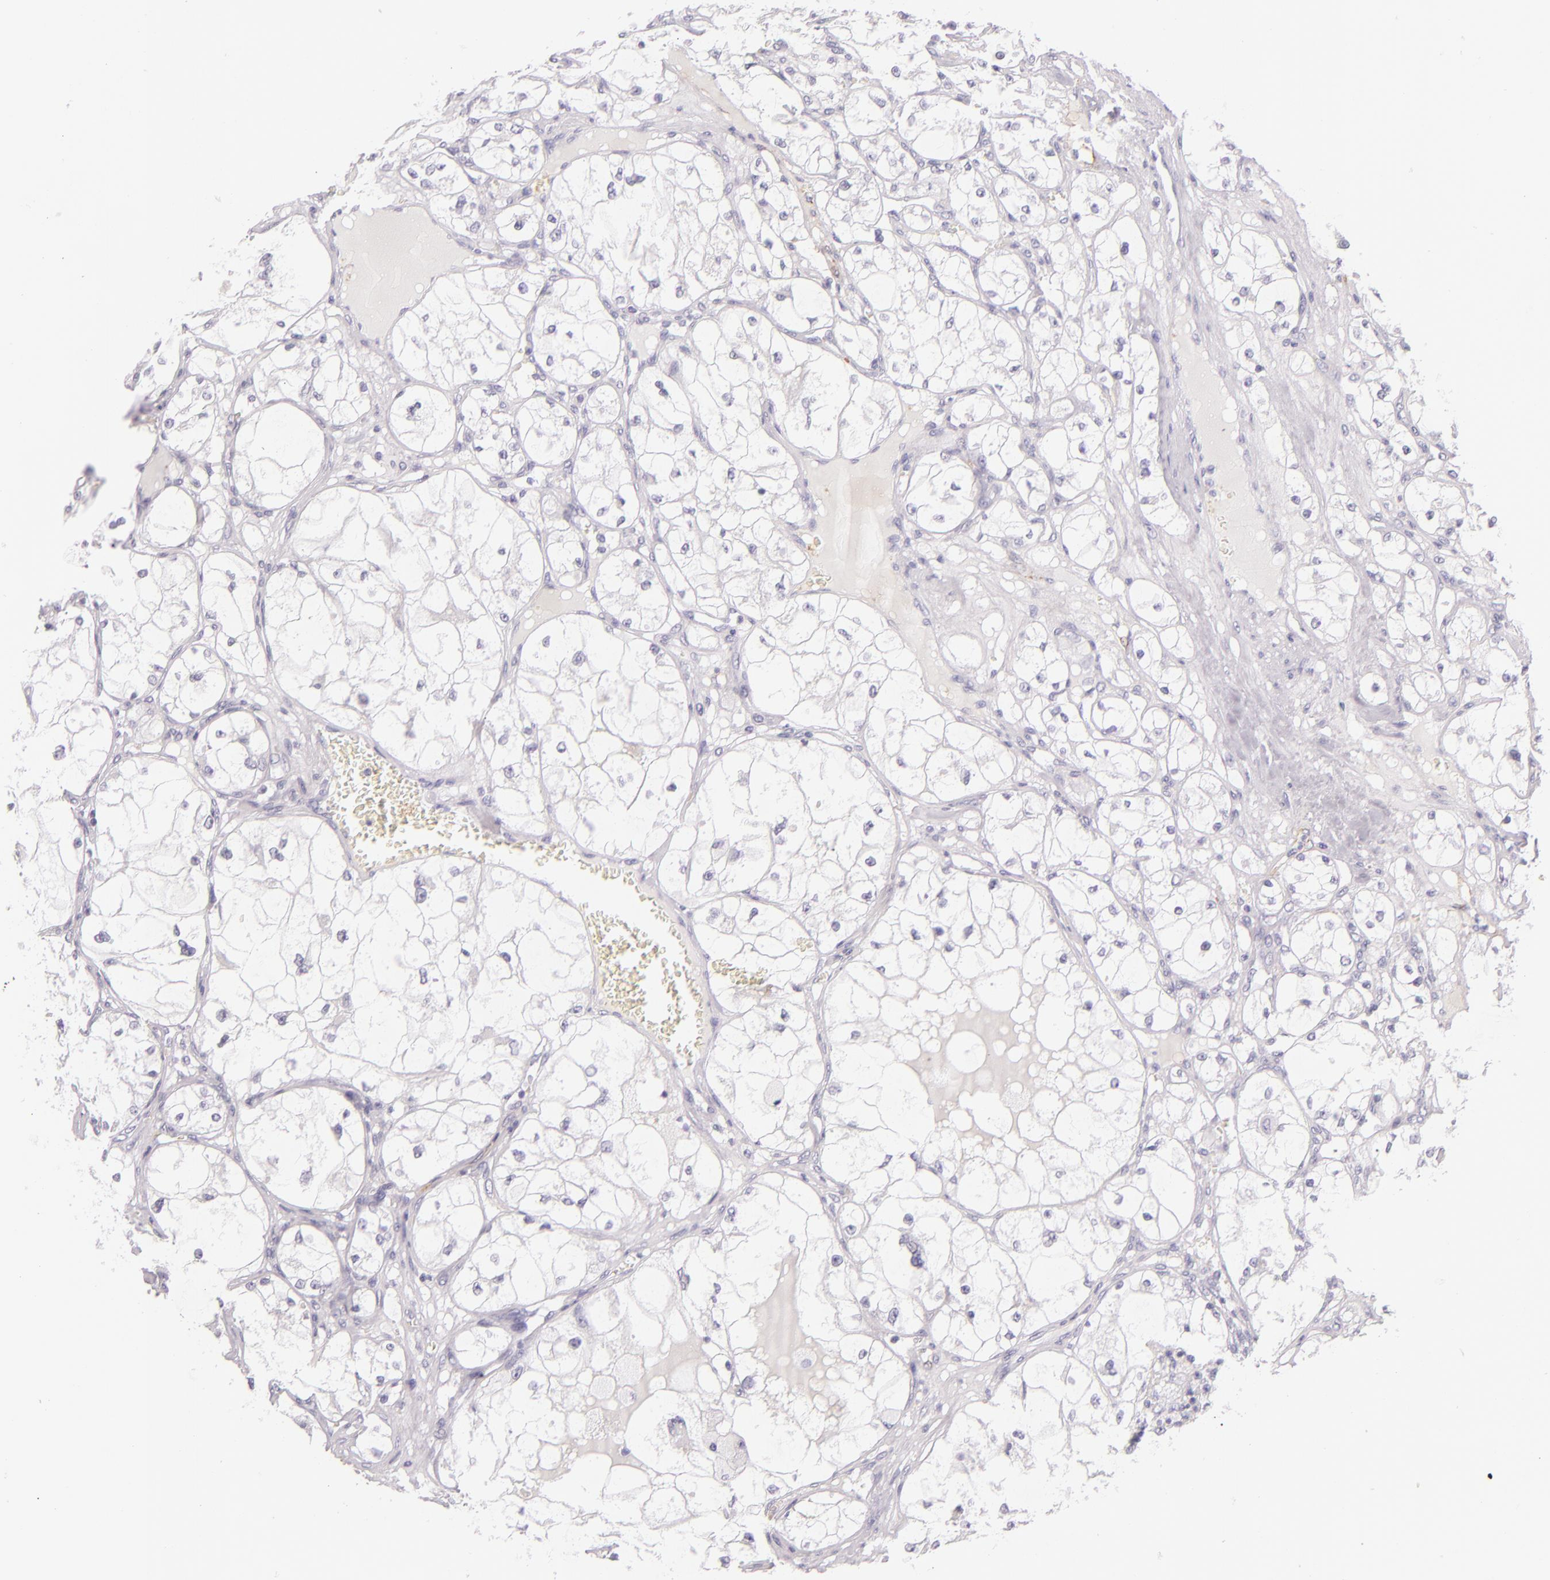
{"staining": {"intensity": "negative", "quantity": "none", "location": "none"}, "tissue": "renal cancer", "cell_type": "Tumor cells", "image_type": "cancer", "snomed": [{"axis": "morphology", "description": "Adenocarcinoma, NOS"}, {"axis": "topography", "description": "Kidney"}], "caption": "High power microscopy micrograph of an IHC image of renal cancer (adenocarcinoma), revealing no significant positivity in tumor cells.", "gene": "SELP", "patient": {"sex": "male", "age": 61}}